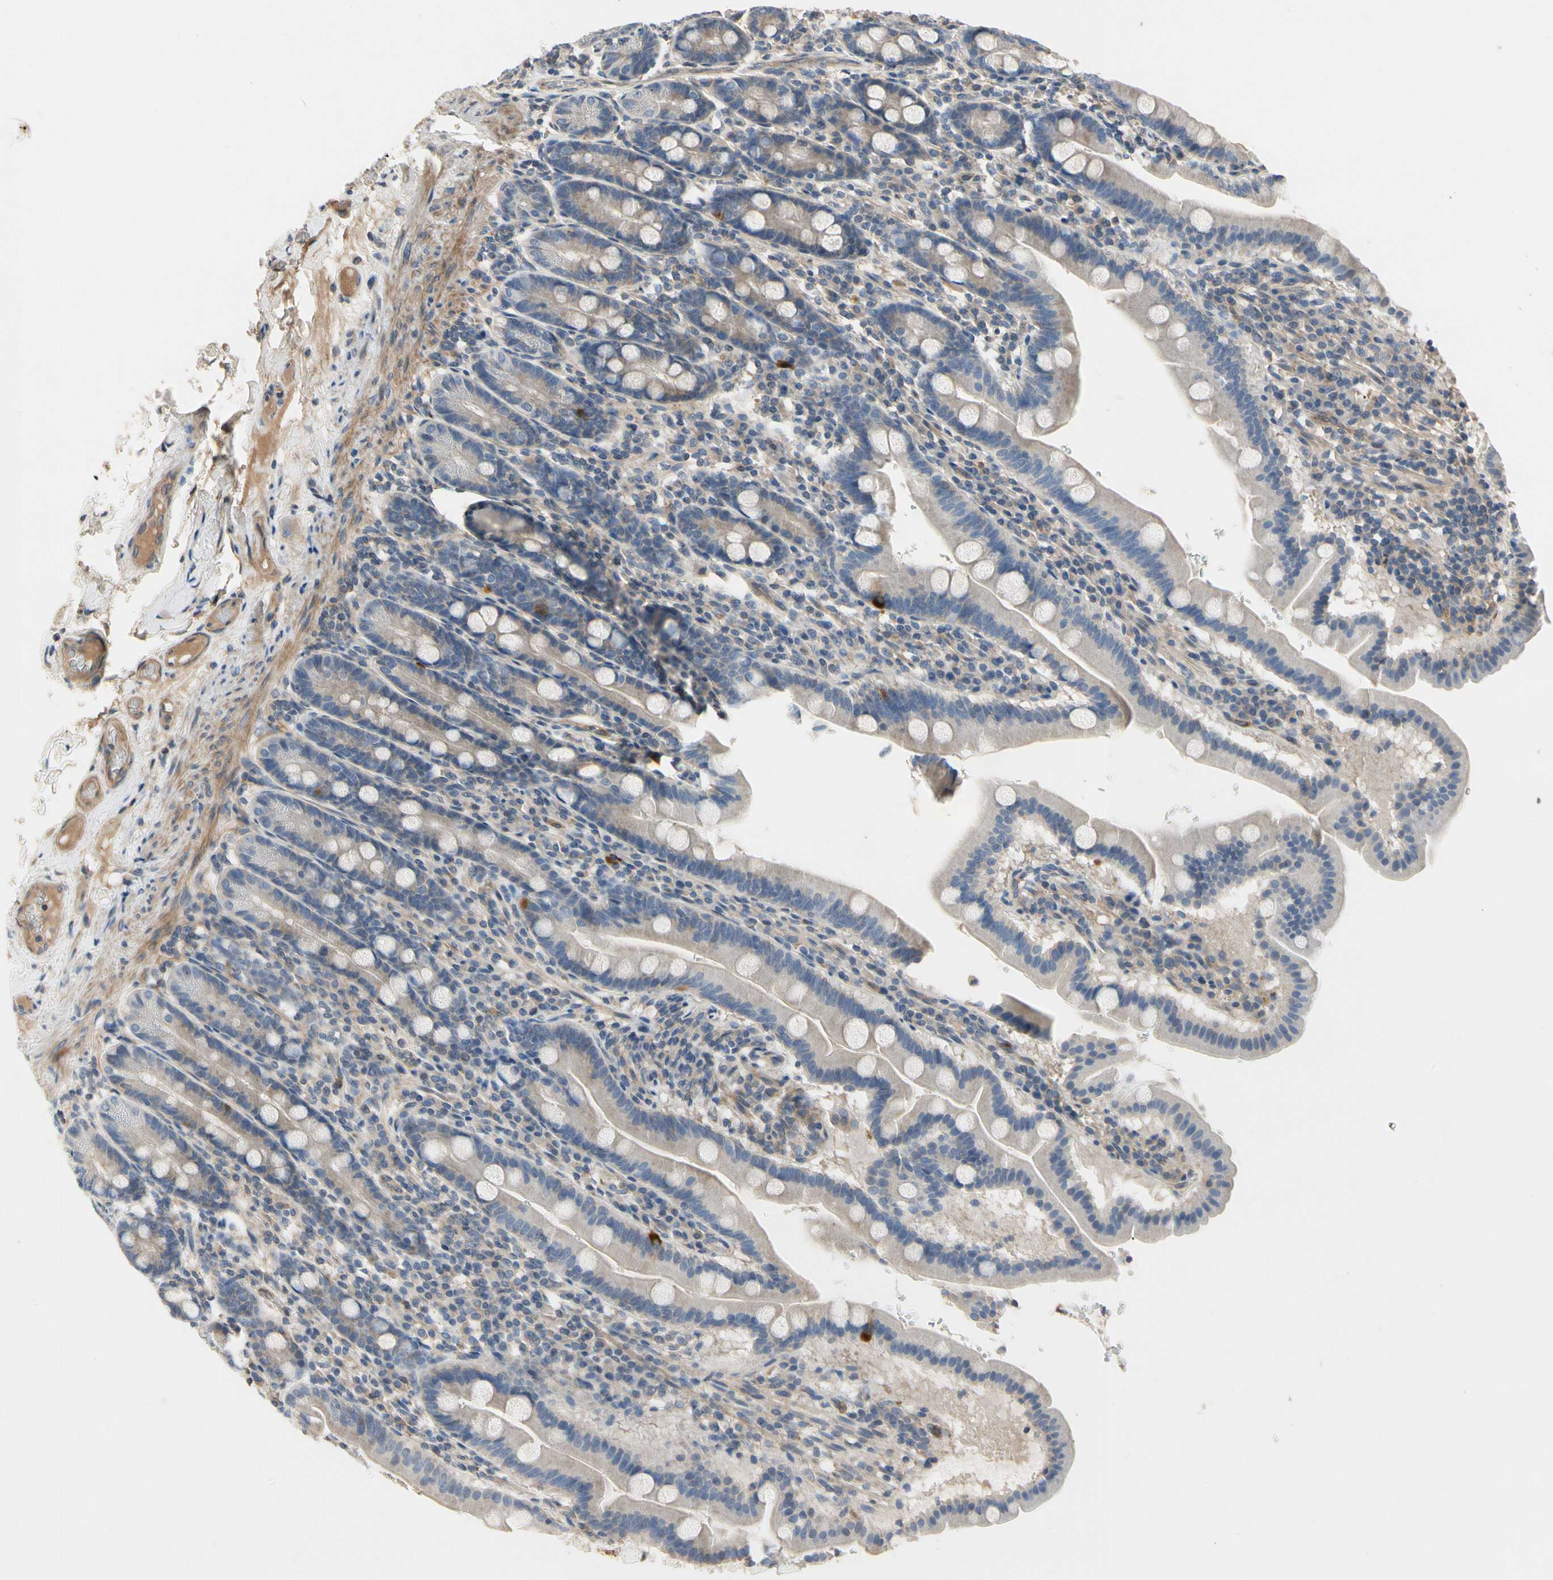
{"staining": {"intensity": "weak", "quantity": "<25%", "location": "cytoplasmic/membranous"}, "tissue": "duodenum", "cell_type": "Glandular cells", "image_type": "normal", "snomed": [{"axis": "morphology", "description": "Normal tissue, NOS"}, {"axis": "topography", "description": "Duodenum"}], "caption": "Glandular cells show no significant protein staining in normal duodenum. (DAB IHC, high magnification).", "gene": "CRTAC1", "patient": {"sex": "male", "age": 50}}